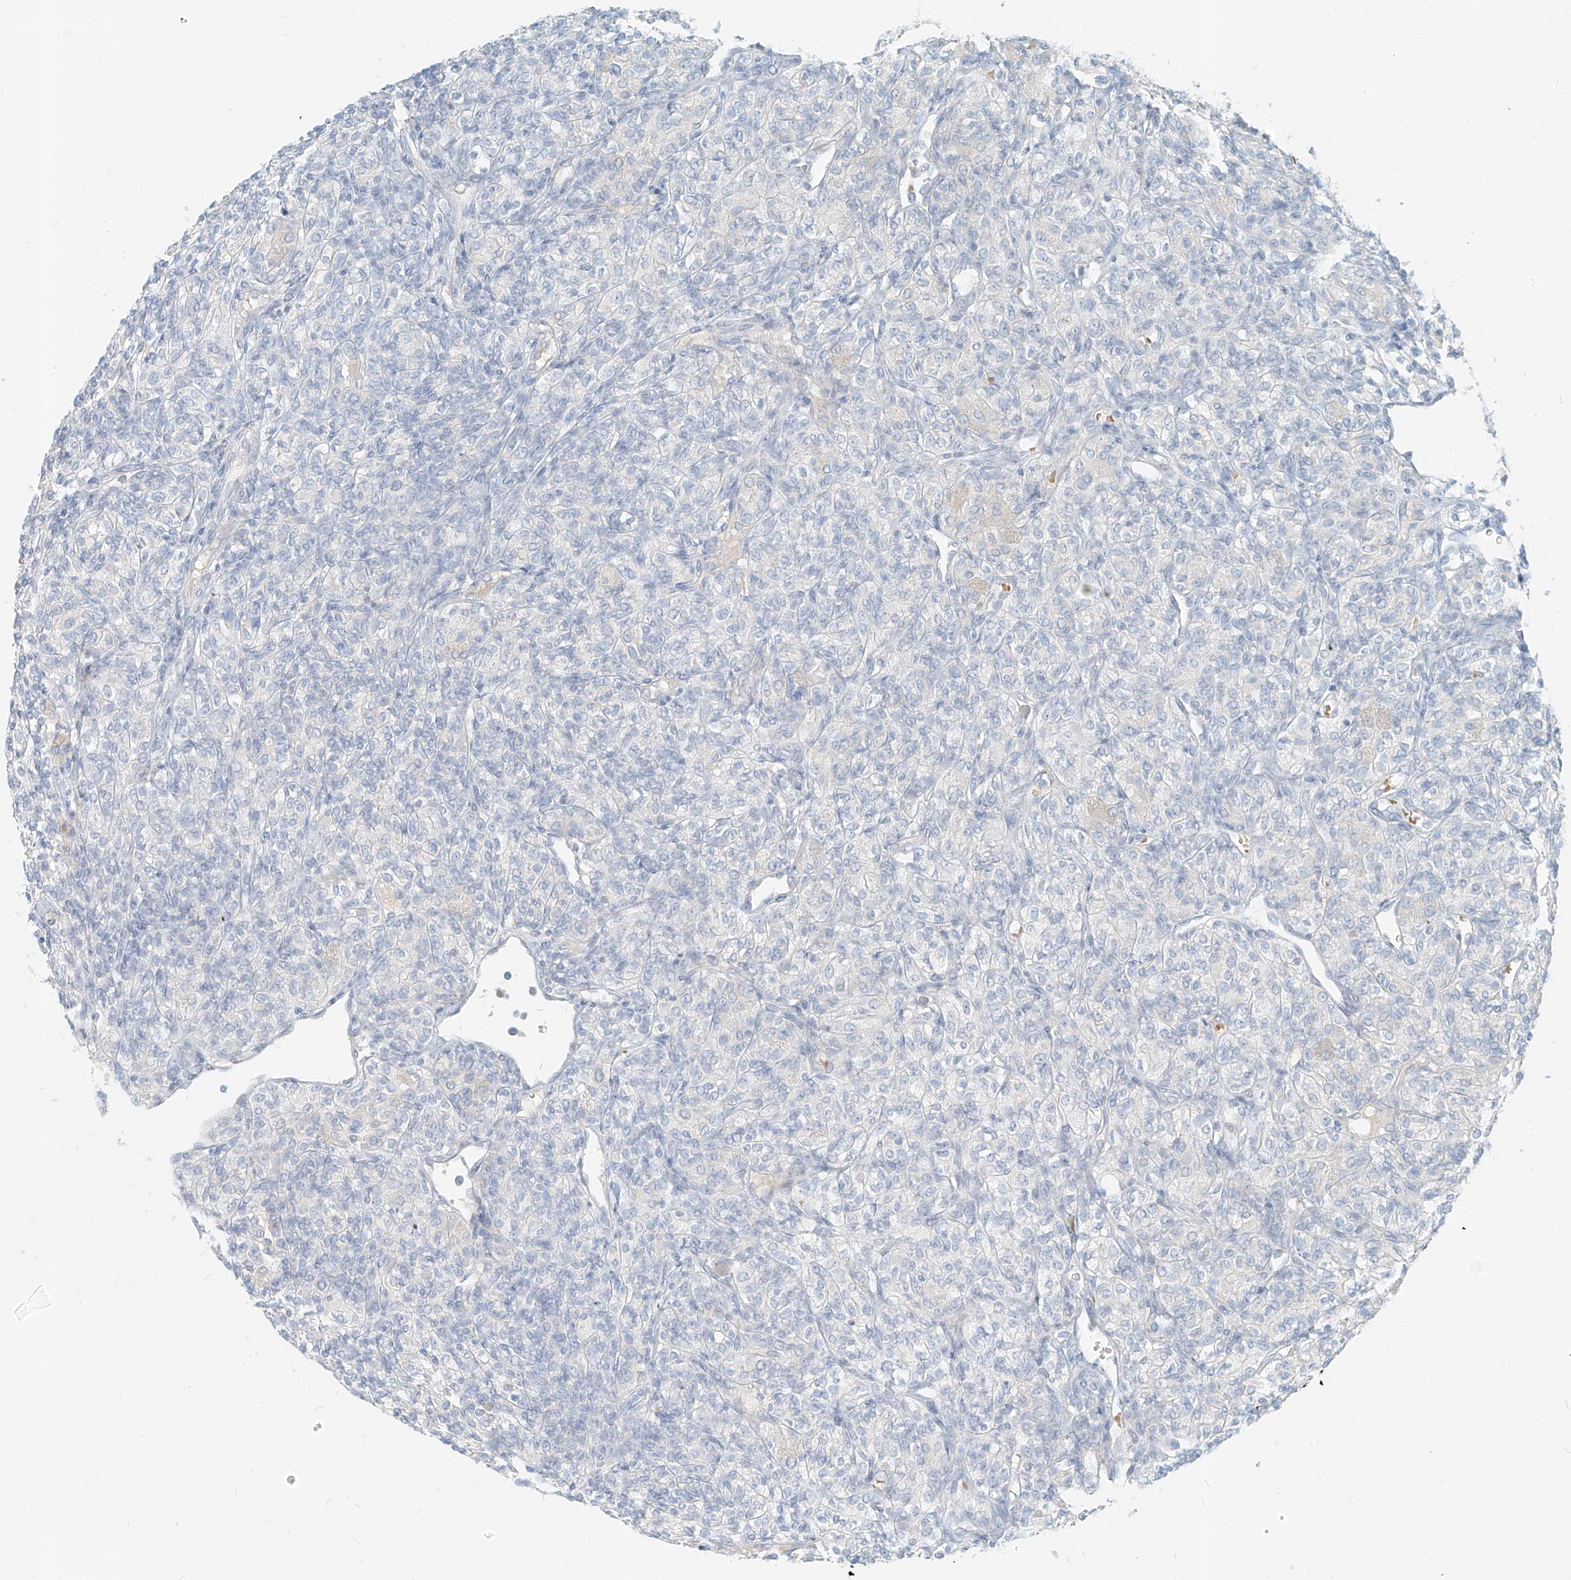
{"staining": {"intensity": "negative", "quantity": "none", "location": "none"}, "tissue": "renal cancer", "cell_type": "Tumor cells", "image_type": "cancer", "snomed": [{"axis": "morphology", "description": "Adenocarcinoma, NOS"}, {"axis": "topography", "description": "Kidney"}], "caption": "The micrograph demonstrates no staining of tumor cells in adenocarcinoma (renal). (Brightfield microscopy of DAB (3,3'-diaminobenzidine) immunohistochemistry at high magnification).", "gene": "PGC", "patient": {"sex": "male", "age": 77}}